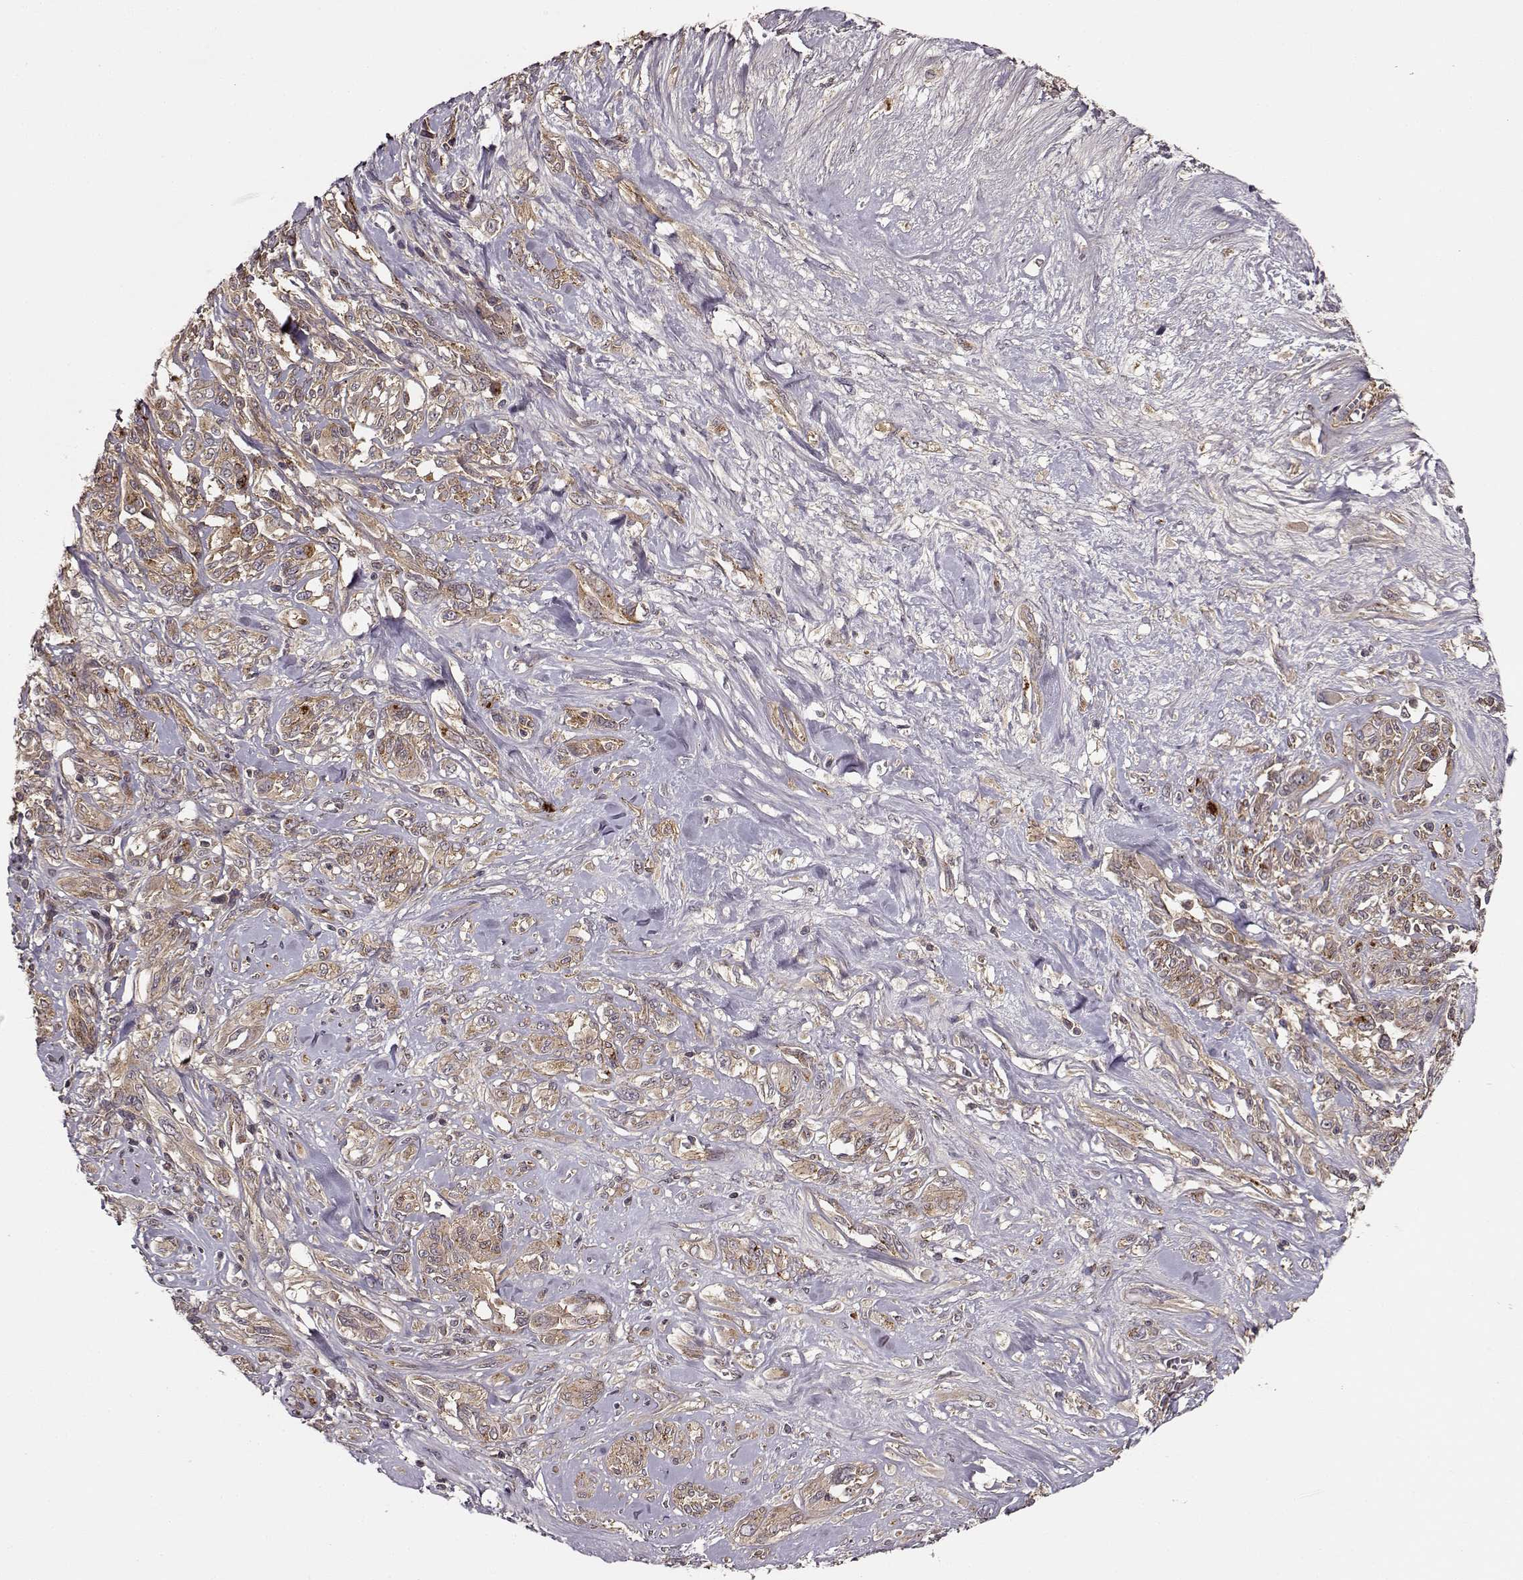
{"staining": {"intensity": "weak", "quantity": ">75%", "location": "cytoplasmic/membranous"}, "tissue": "melanoma", "cell_type": "Tumor cells", "image_type": "cancer", "snomed": [{"axis": "morphology", "description": "Malignant melanoma, NOS"}, {"axis": "topography", "description": "Skin"}], "caption": "Immunohistochemical staining of human melanoma exhibits low levels of weak cytoplasmic/membranous positivity in approximately >75% of tumor cells. The protein of interest is stained brown, and the nuclei are stained in blue (DAB IHC with brightfield microscopy, high magnification).", "gene": "IFRD2", "patient": {"sex": "female", "age": 91}}